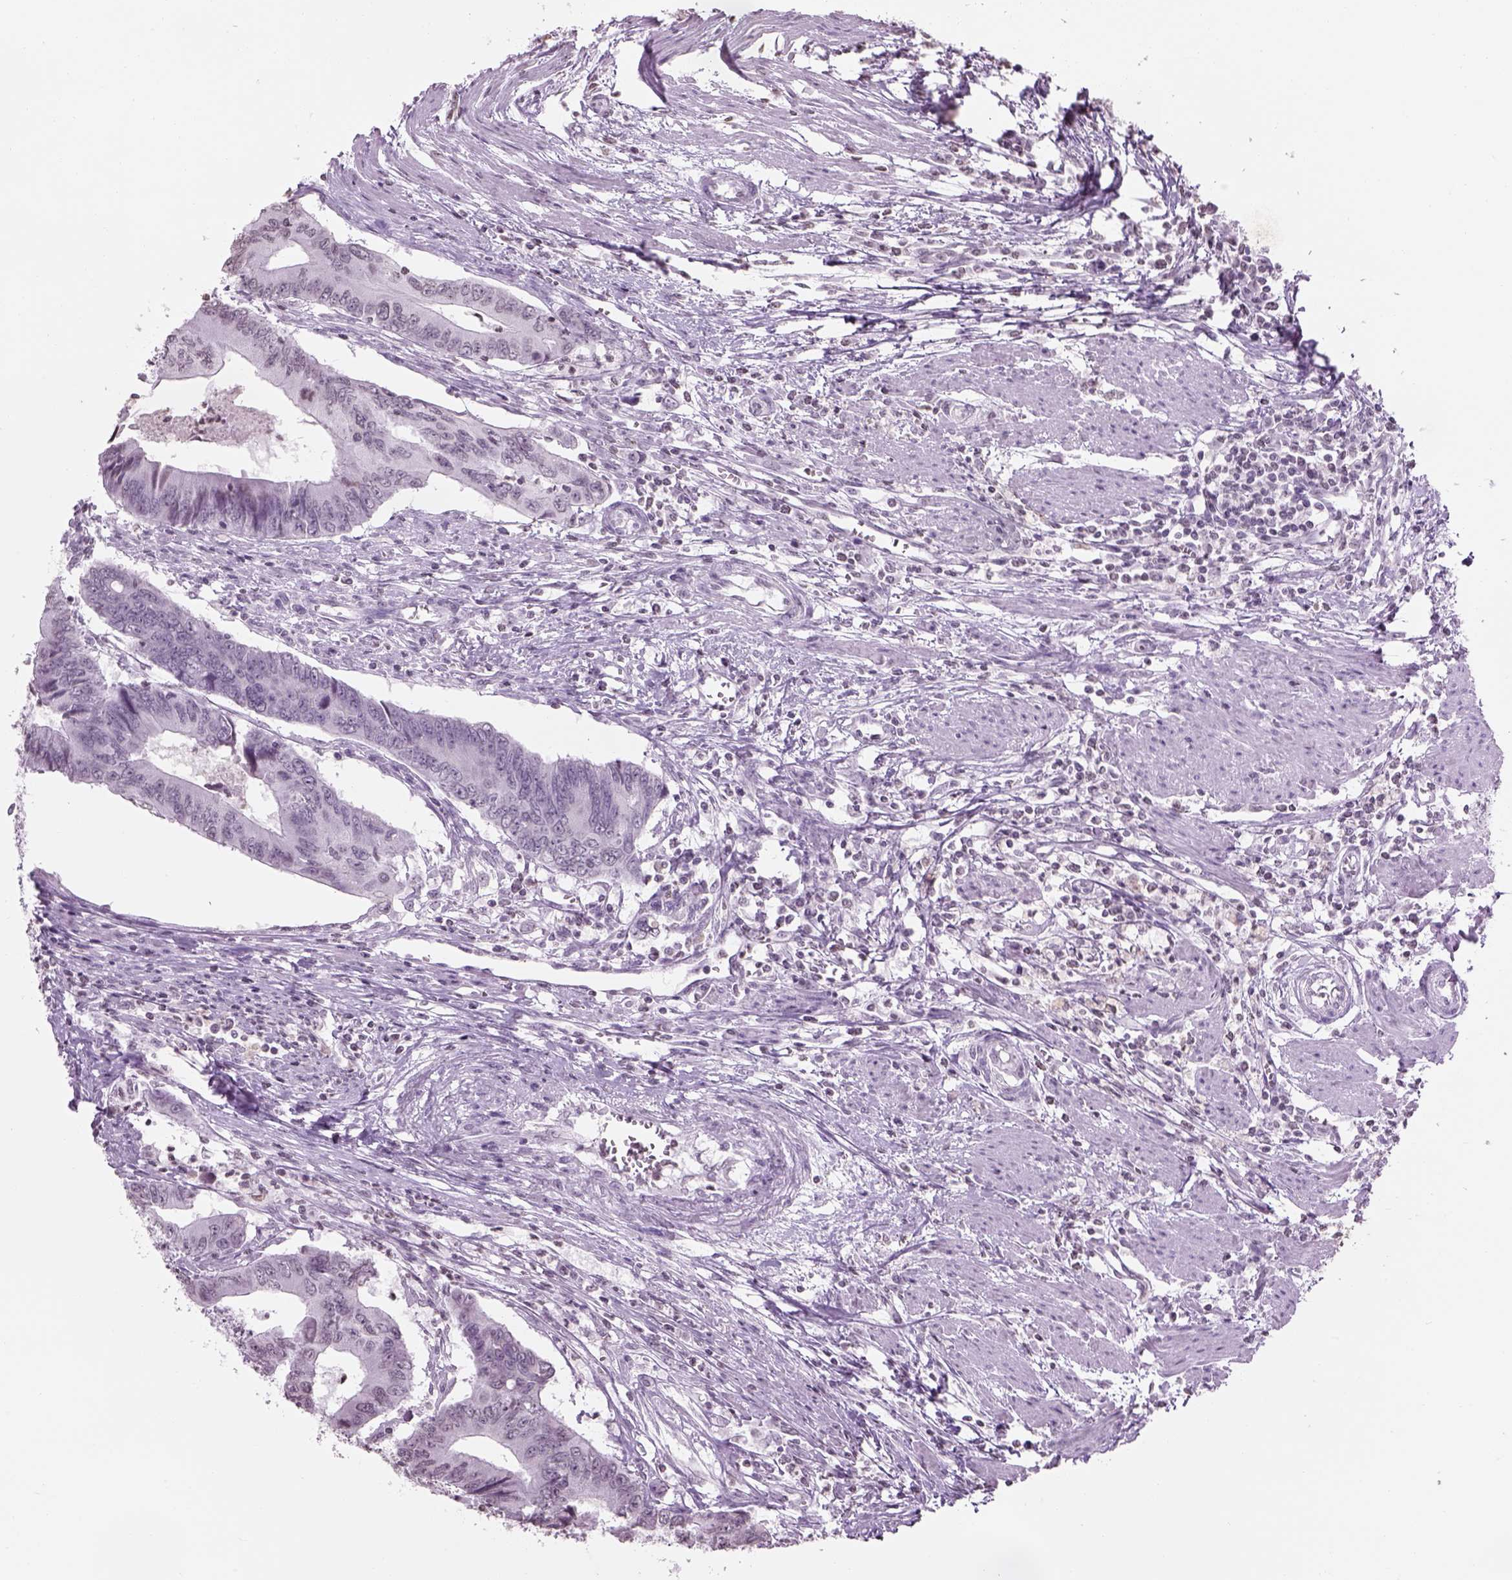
{"staining": {"intensity": "negative", "quantity": "none", "location": "none"}, "tissue": "colorectal cancer", "cell_type": "Tumor cells", "image_type": "cancer", "snomed": [{"axis": "morphology", "description": "Adenocarcinoma, NOS"}, {"axis": "topography", "description": "Colon"}], "caption": "This is an IHC micrograph of colorectal cancer. There is no staining in tumor cells.", "gene": "BARHL1", "patient": {"sex": "male", "age": 53}}